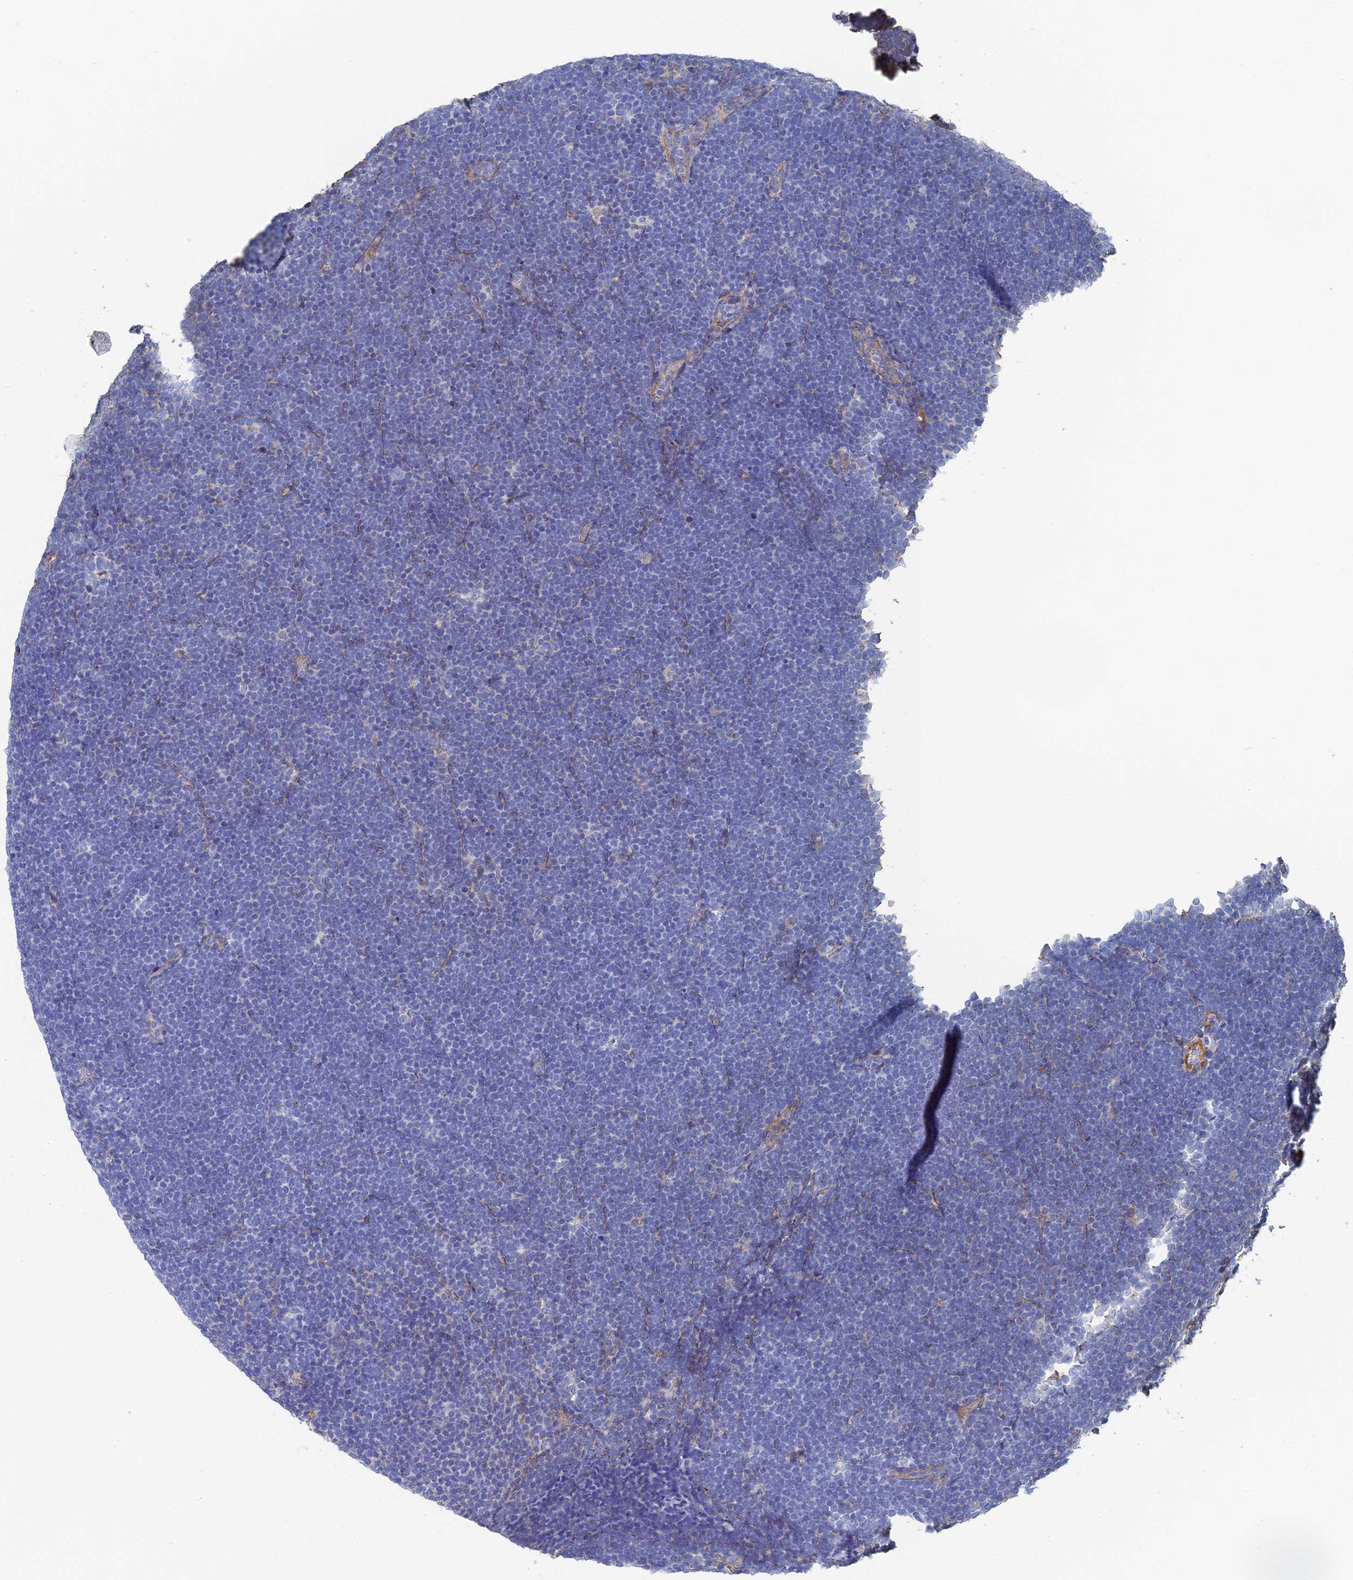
{"staining": {"intensity": "negative", "quantity": "none", "location": "none"}, "tissue": "lymphoma", "cell_type": "Tumor cells", "image_type": "cancer", "snomed": [{"axis": "morphology", "description": "Malignant lymphoma, non-Hodgkin's type, High grade"}, {"axis": "topography", "description": "Lymph node"}], "caption": "Immunohistochemistry (IHC) of malignant lymphoma, non-Hodgkin's type (high-grade) shows no staining in tumor cells. The staining is performed using DAB brown chromogen with nuclei counter-stained in using hematoxylin.", "gene": "STRA6", "patient": {"sex": "male", "age": 13}}